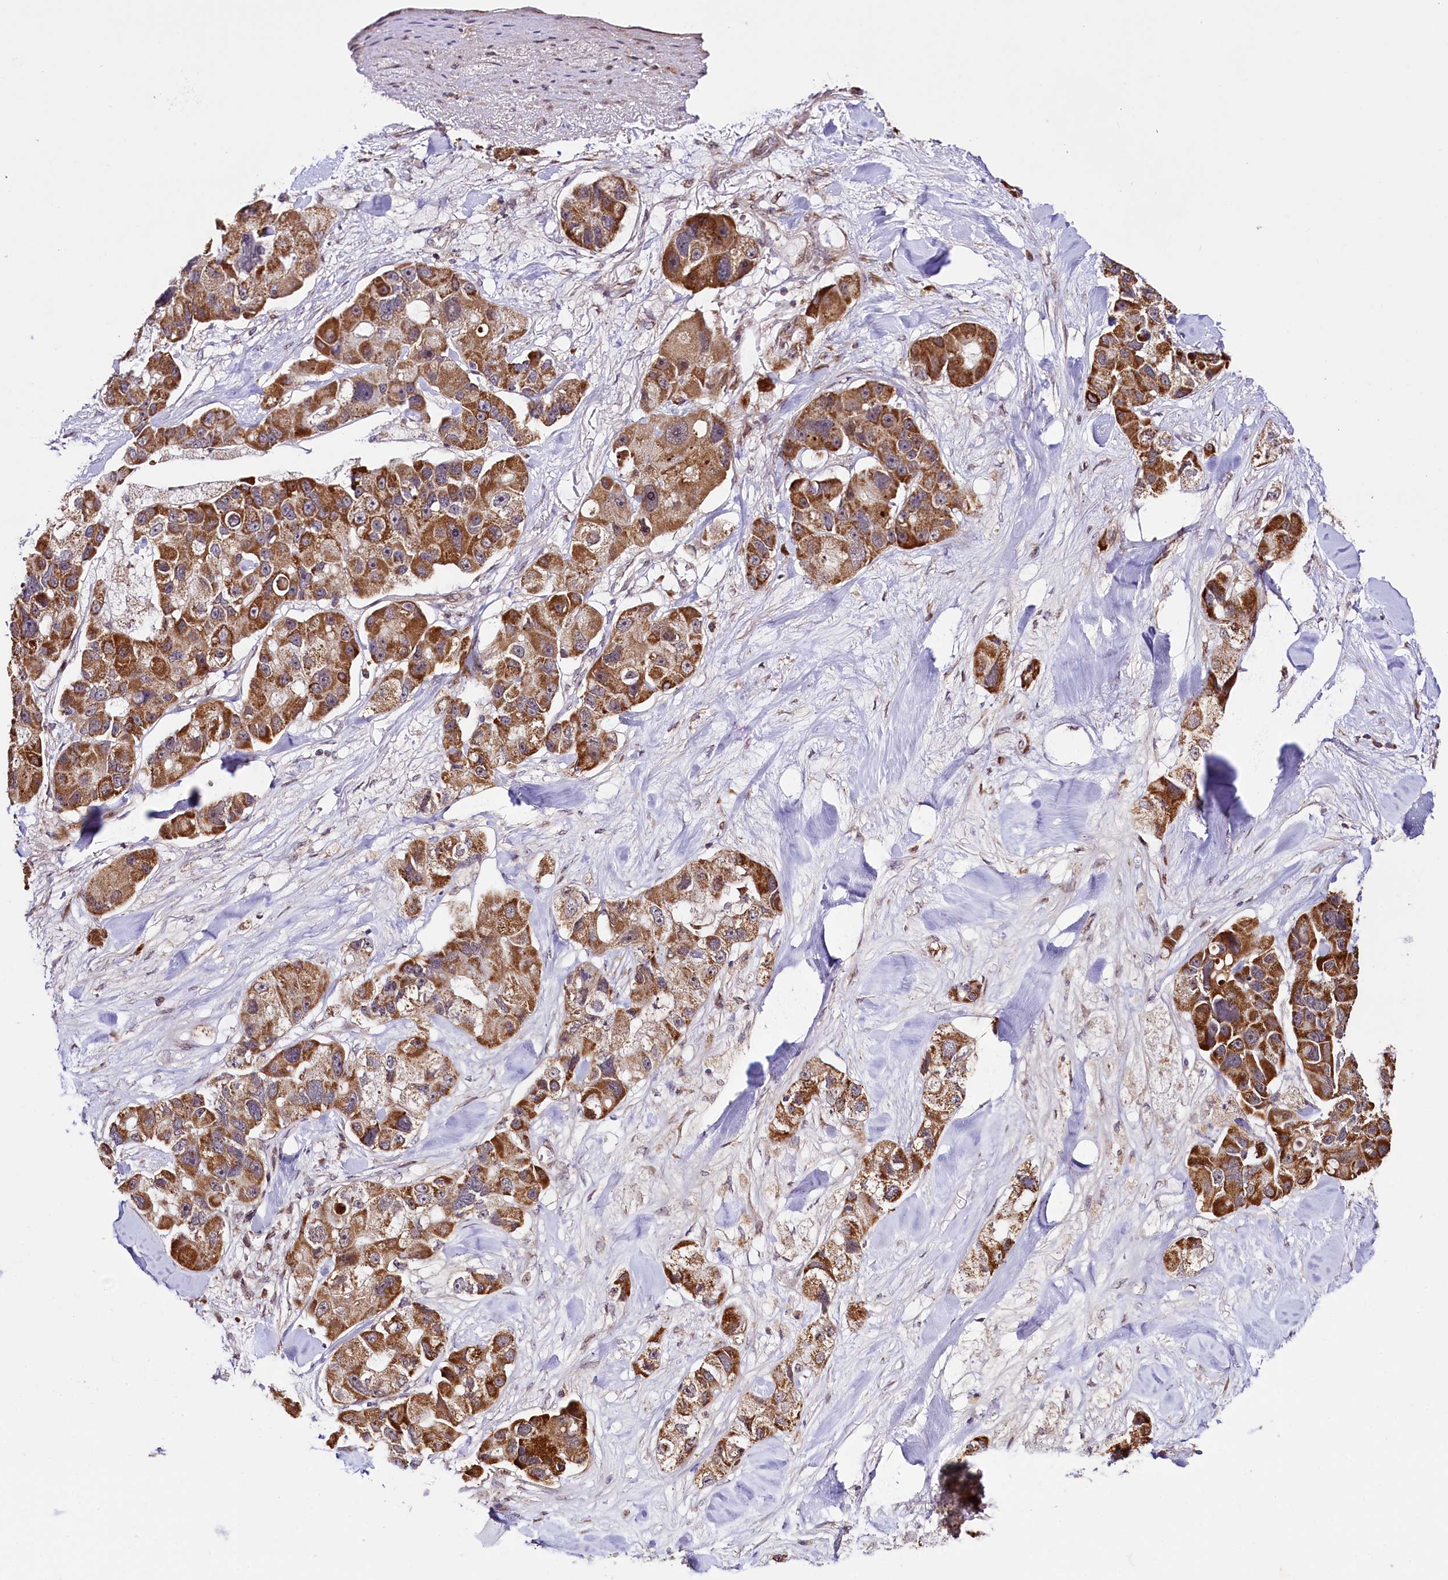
{"staining": {"intensity": "moderate", "quantity": ">75%", "location": "cytoplasmic/membranous"}, "tissue": "lung cancer", "cell_type": "Tumor cells", "image_type": "cancer", "snomed": [{"axis": "morphology", "description": "Adenocarcinoma, NOS"}, {"axis": "topography", "description": "Lung"}], "caption": "There is medium levels of moderate cytoplasmic/membranous positivity in tumor cells of lung cancer (adenocarcinoma), as demonstrated by immunohistochemical staining (brown color).", "gene": "ST7", "patient": {"sex": "female", "age": 54}}